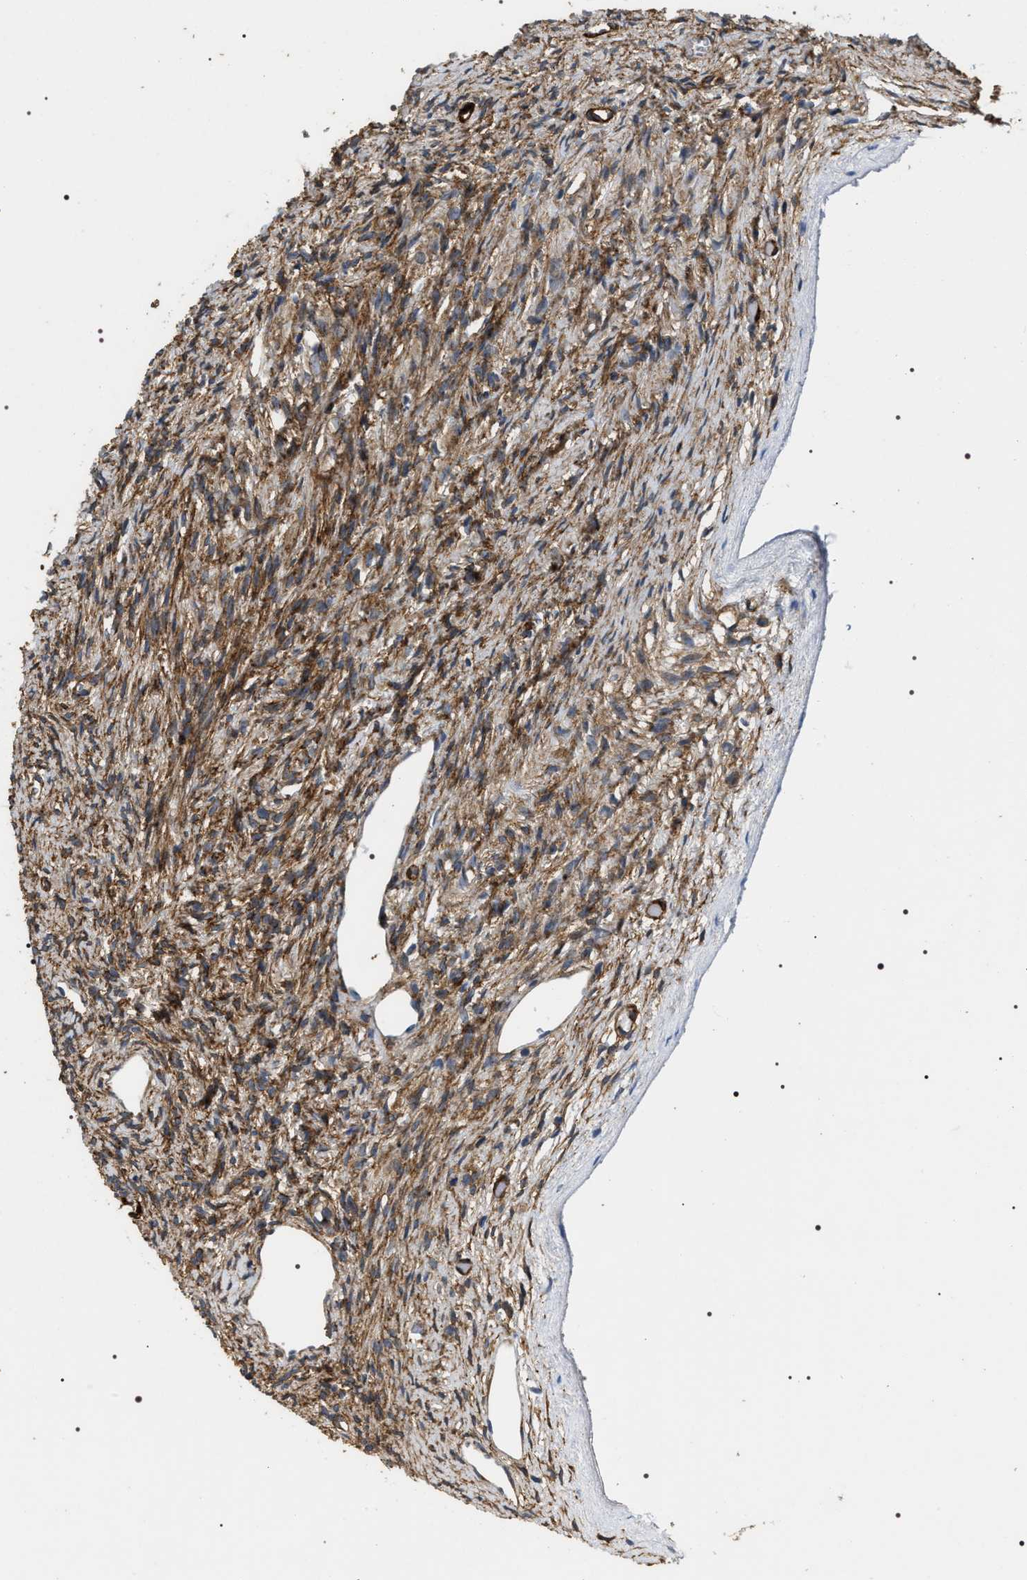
{"staining": {"intensity": "negative", "quantity": "none", "location": "none"}, "tissue": "ovary", "cell_type": "Follicle cells", "image_type": "normal", "snomed": [{"axis": "morphology", "description": "Normal tissue, NOS"}, {"axis": "topography", "description": "Ovary"}], "caption": "An immunohistochemistry image of benign ovary is shown. There is no staining in follicle cells of ovary. The staining is performed using DAB brown chromogen with nuclei counter-stained in using hematoxylin.", "gene": "ZC3HAV1L", "patient": {"sex": "female", "age": 33}}